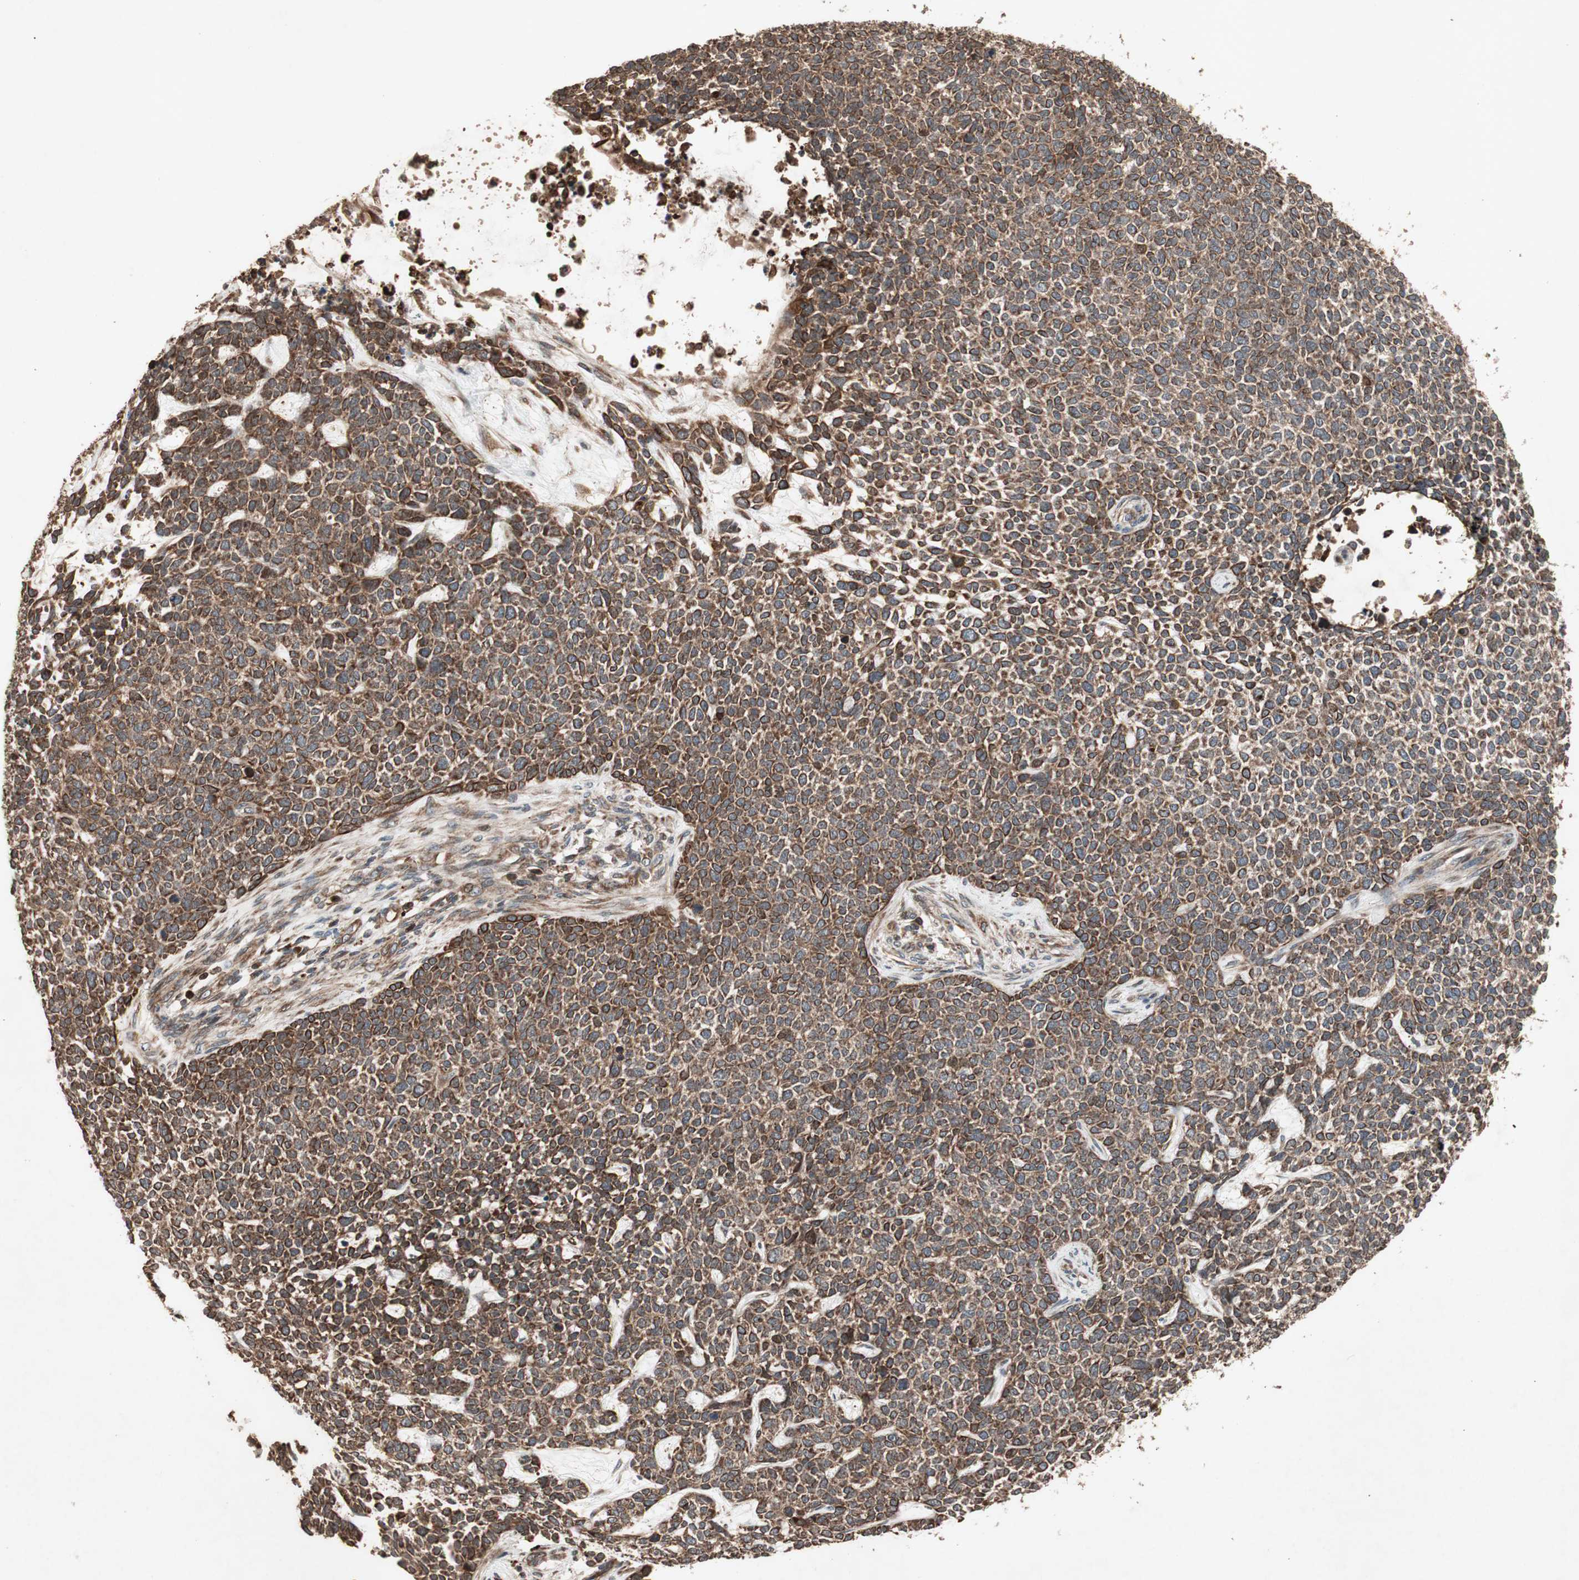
{"staining": {"intensity": "strong", "quantity": ">75%", "location": "cytoplasmic/membranous"}, "tissue": "skin cancer", "cell_type": "Tumor cells", "image_type": "cancer", "snomed": [{"axis": "morphology", "description": "Basal cell carcinoma"}, {"axis": "topography", "description": "Skin"}], "caption": "A brown stain labels strong cytoplasmic/membranous staining of a protein in human skin cancer tumor cells.", "gene": "RAB1A", "patient": {"sex": "female", "age": 84}}